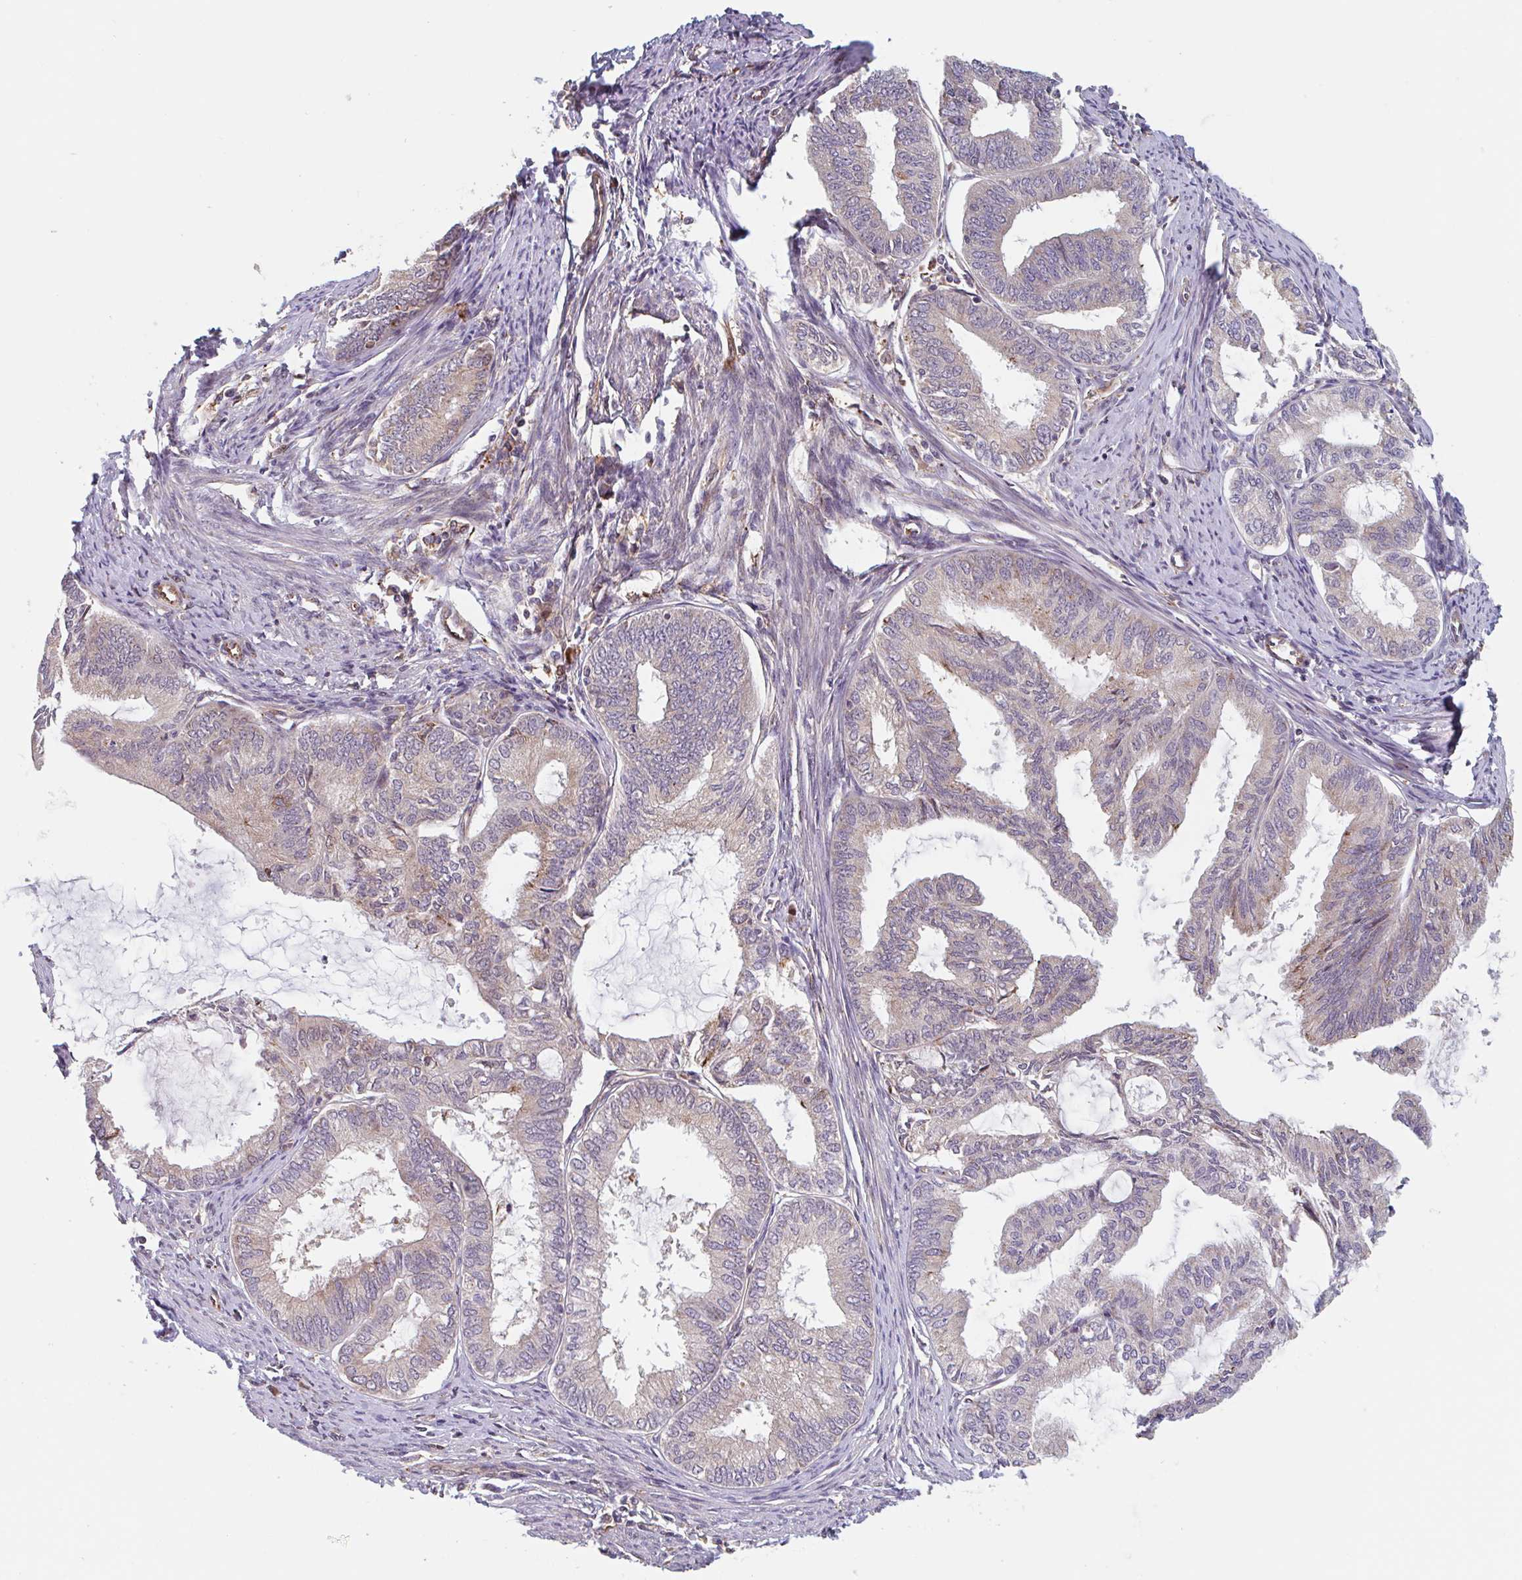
{"staining": {"intensity": "weak", "quantity": "<25%", "location": "nuclear"}, "tissue": "endometrial cancer", "cell_type": "Tumor cells", "image_type": "cancer", "snomed": [{"axis": "morphology", "description": "Adenocarcinoma, NOS"}, {"axis": "topography", "description": "Endometrium"}], "caption": "Immunohistochemistry (IHC) photomicrograph of human adenocarcinoma (endometrial) stained for a protein (brown), which exhibits no positivity in tumor cells. (DAB (3,3'-diaminobenzidine) immunohistochemistry, high magnification).", "gene": "NUB1", "patient": {"sex": "female", "age": 86}}